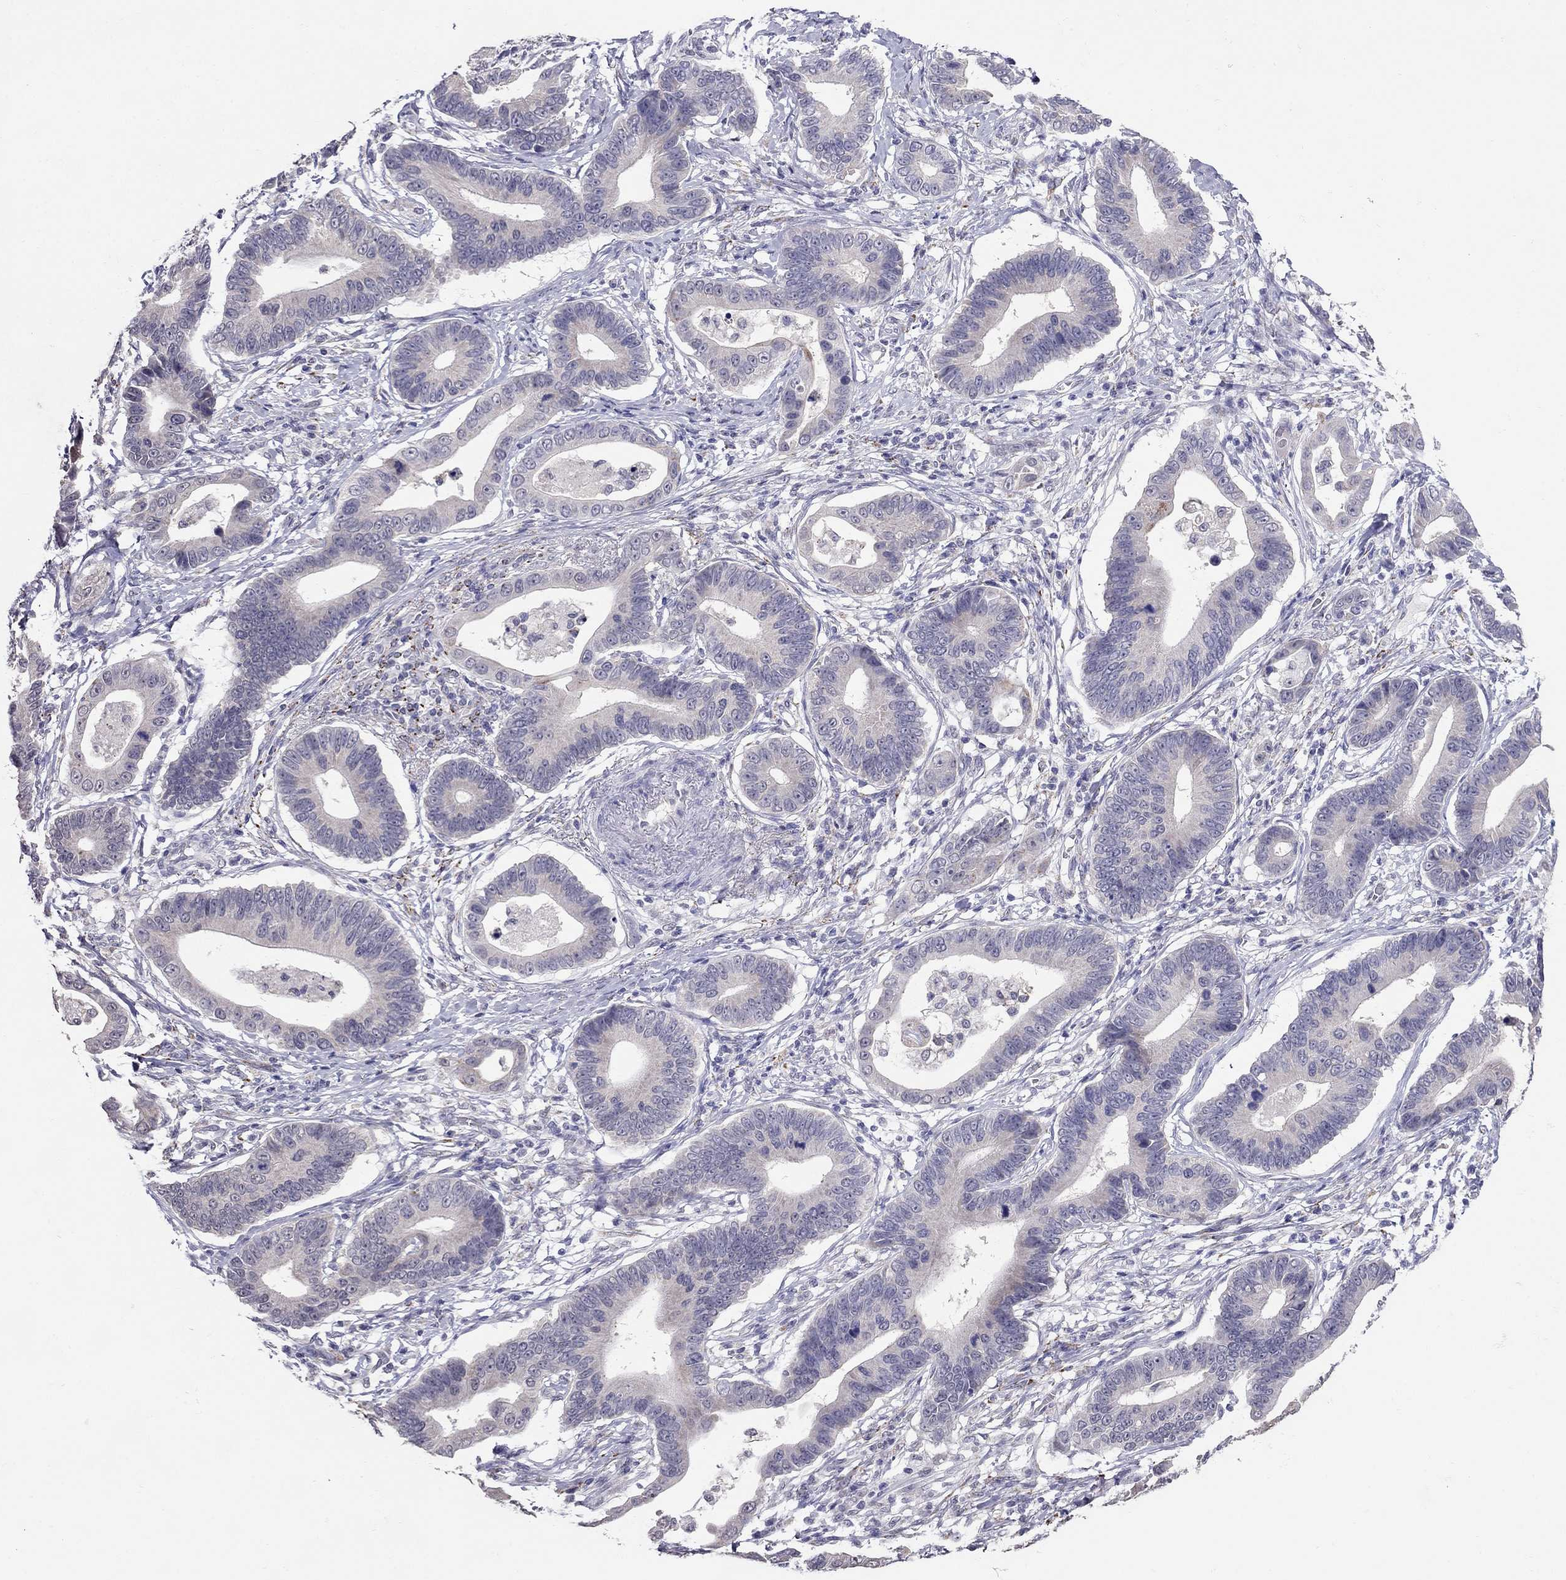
{"staining": {"intensity": "negative", "quantity": "none", "location": "none"}, "tissue": "stomach cancer", "cell_type": "Tumor cells", "image_type": "cancer", "snomed": [{"axis": "morphology", "description": "Adenocarcinoma, NOS"}, {"axis": "topography", "description": "Stomach"}], "caption": "Immunohistochemistry (IHC) of human stomach cancer exhibits no expression in tumor cells.", "gene": "MYO3B", "patient": {"sex": "male", "age": 84}}